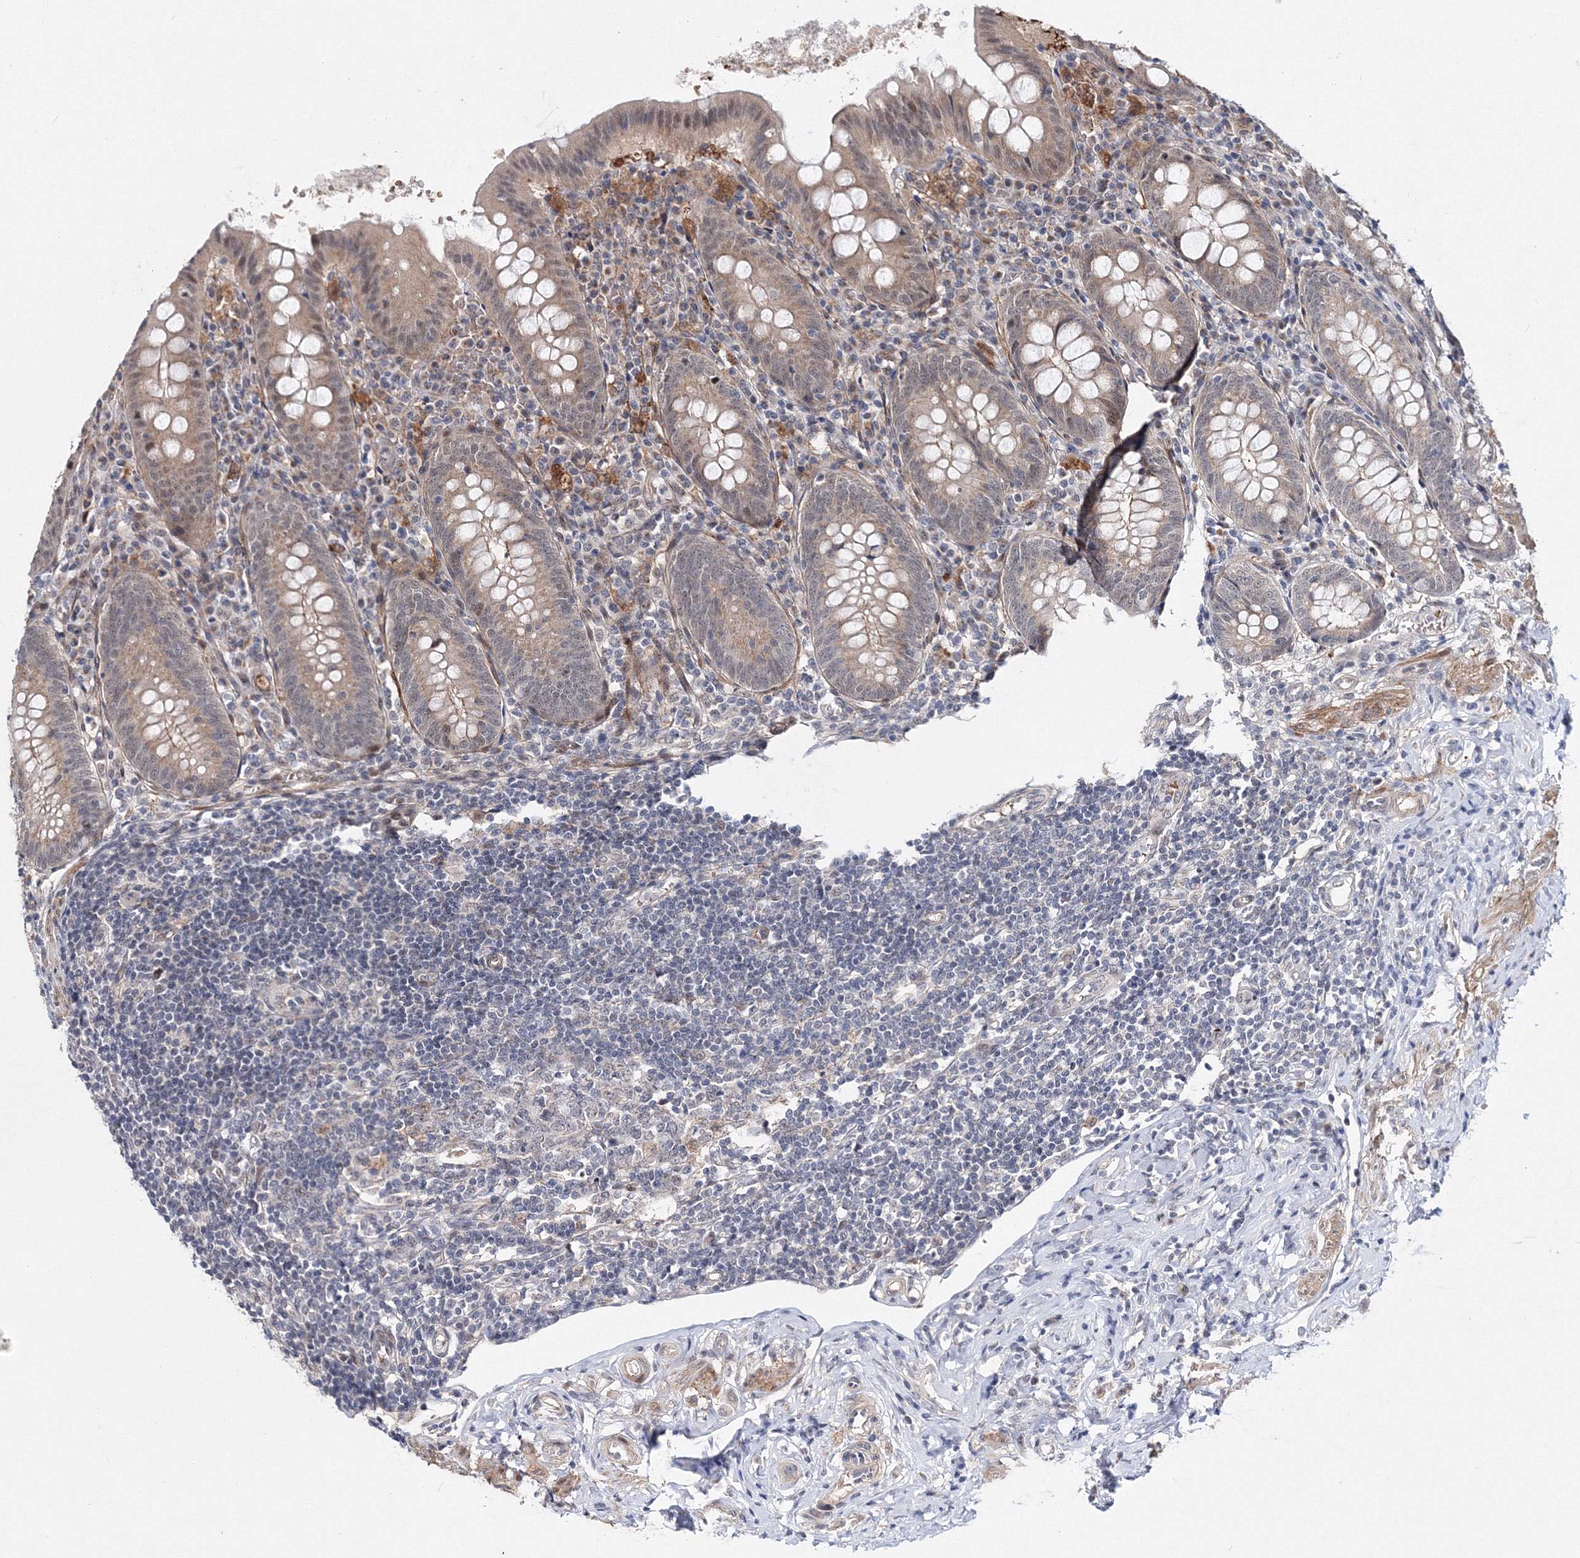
{"staining": {"intensity": "weak", "quantity": "25%-75%", "location": "cytoplasmic/membranous"}, "tissue": "appendix", "cell_type": "Glandular cells", "image_type": "normal", "snomed": [{"axis": "morphology", "description": "Normal tissue, NOS"}, {"axis": "topography", "description": "Appendix"}], "caption": "Protein staining shows weak cytoplasmic/membranous staining in approximately 25%-75% of glandular cells in unremarkable appendix. (DAB (3,3'-diaminobenzidine) IHC with brightfield microscopy, high magnification).", "gene": "C11orf52", "patient": {"sex": "female", "age": 54}}